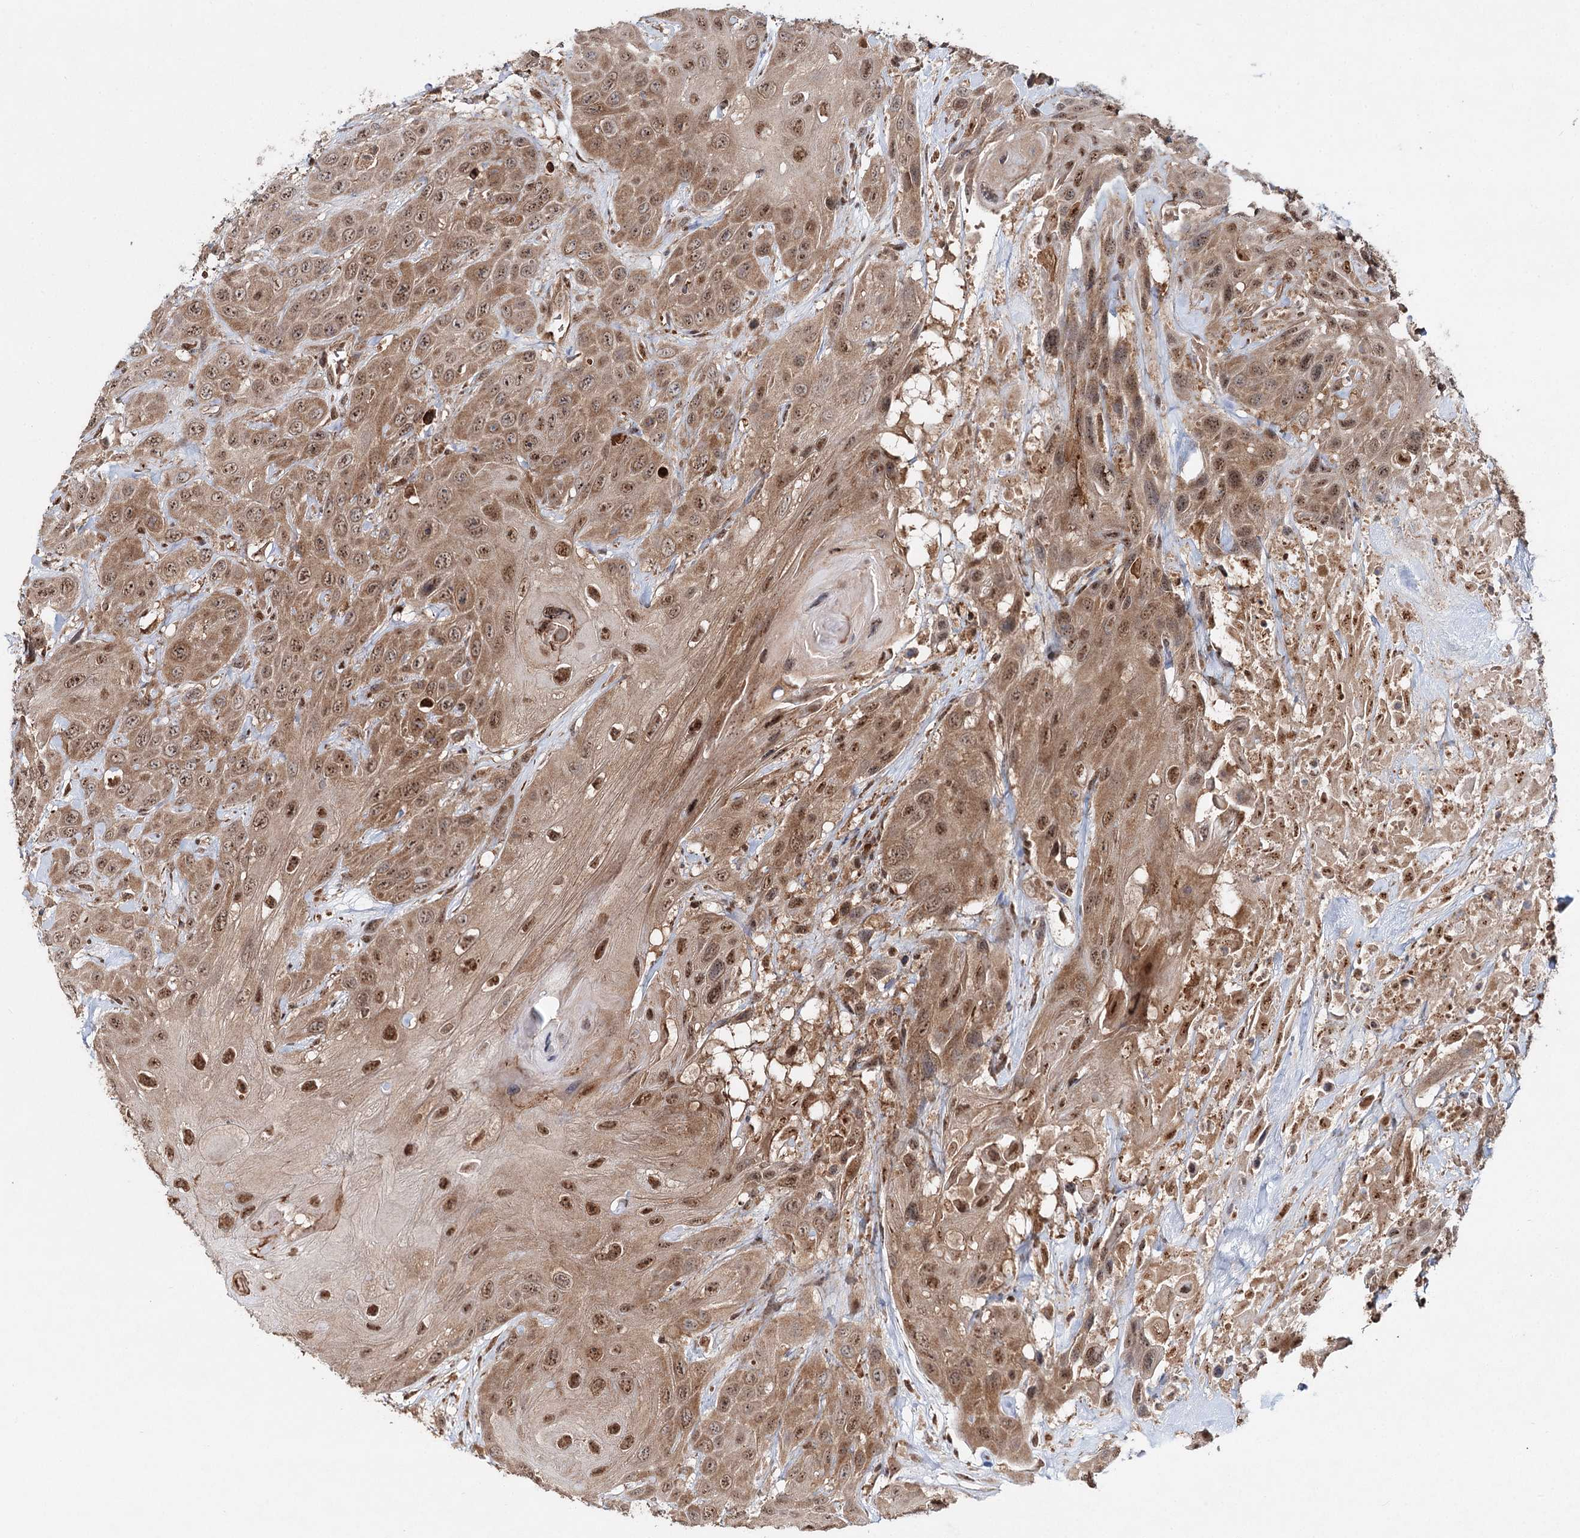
{"staining": {"intensity": "moderate", "quantity": ">75%", "location": "cytoplasmic/membranous,nuclear"}, "tissue": "head and neck cancer", "cell_type": "Tumor cells", "image_type": "cancer", "snomed": [{"axis": "morphology", "description": "Squamous cell carcinoma, NOS"}, {"axis": "topography", "description": "Head-Neck"}], "caption": "Tumor cells demonstrate medium levels of moderate cytoplasmic/membranous and nuclear staining in about >75% of cells in squamous cell carcinoma (head and neck).", "gene": "C12orf4", "patient": {"sex": "male", "age": 81}}